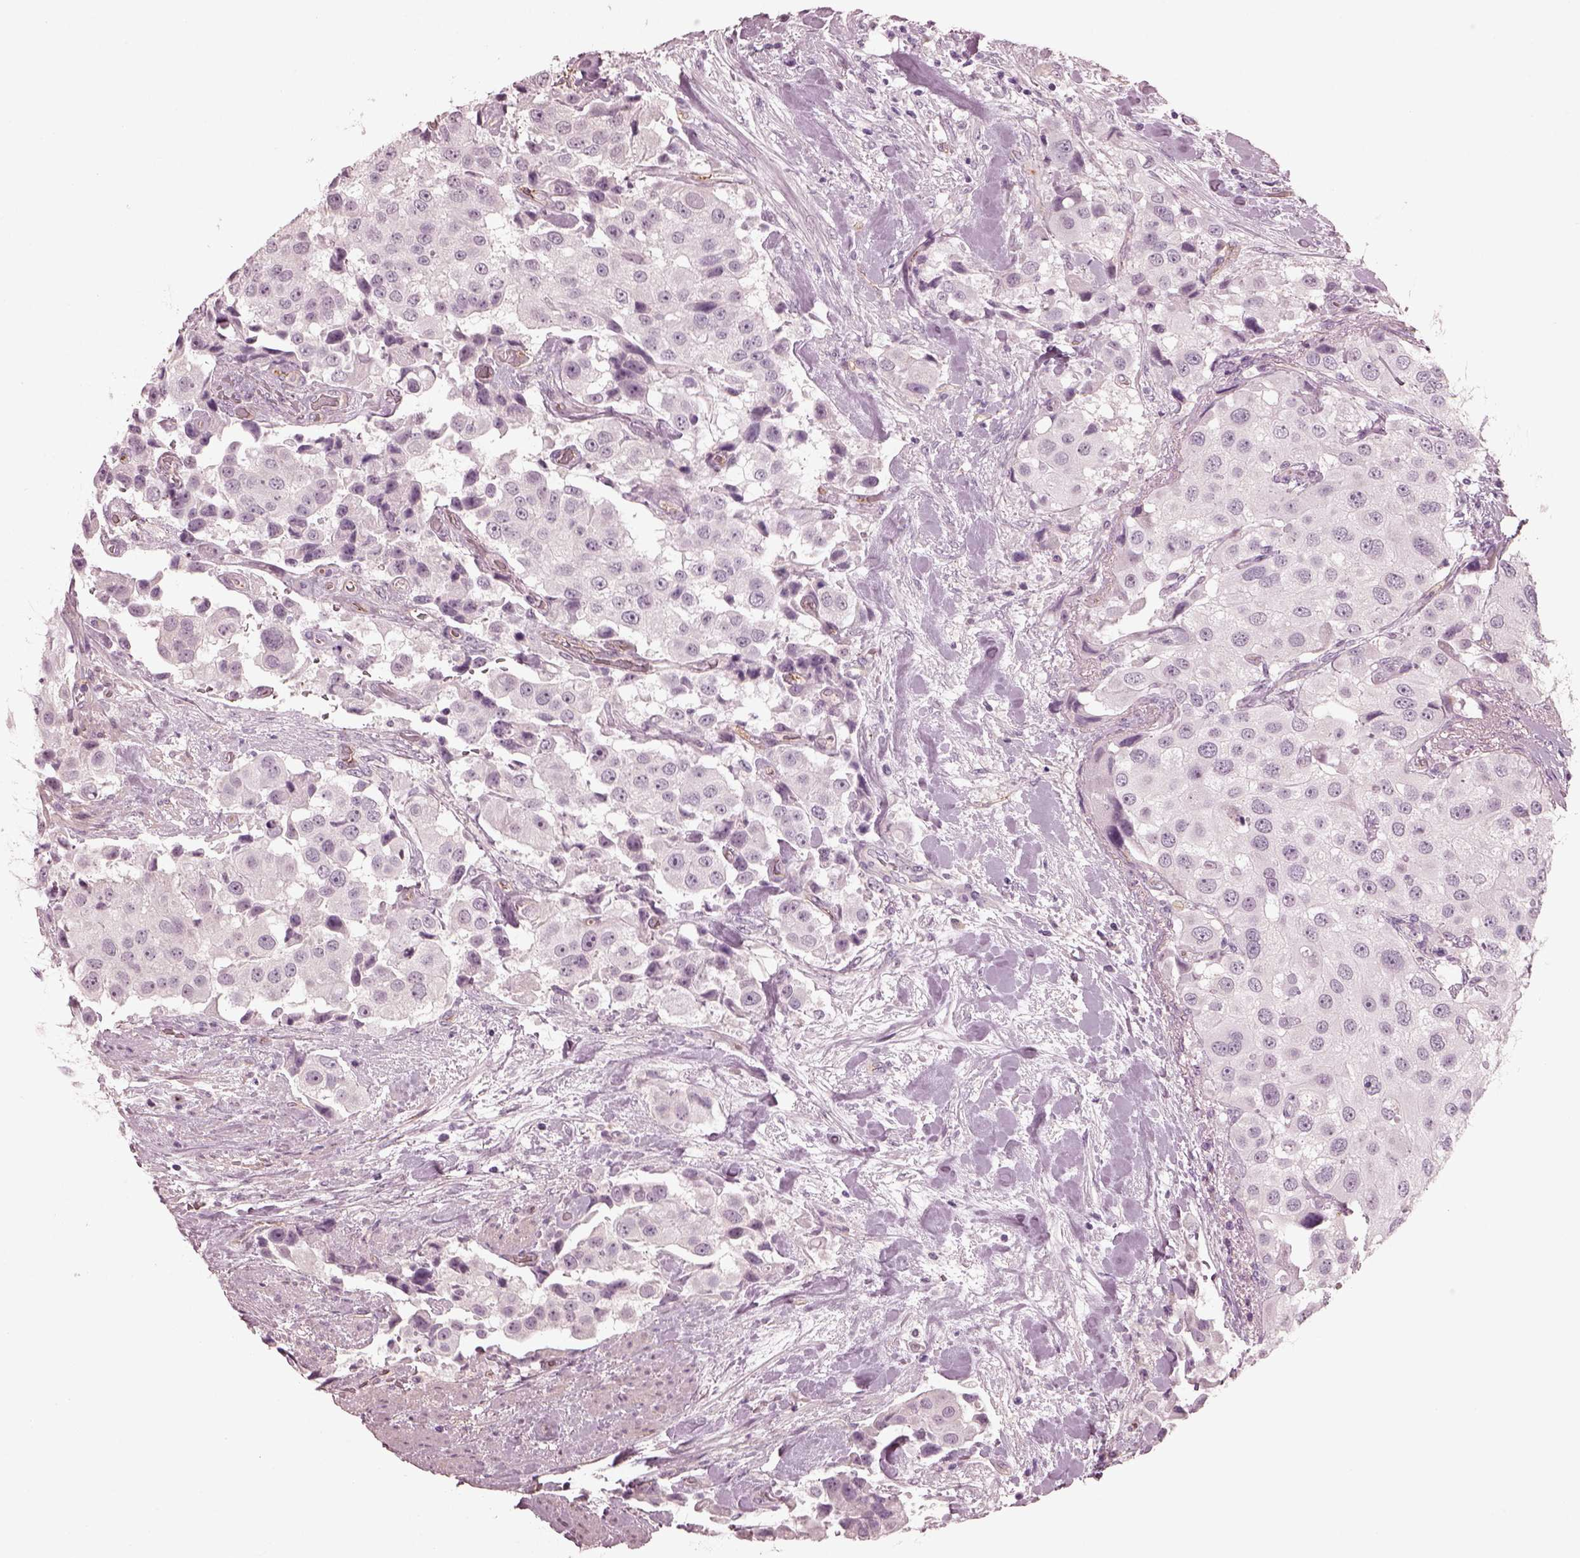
{"staining": {"intensity": "negative", "quantity": "none", "location": "none"}, "tissue": "urothelial cancer", "cell_type": "Tumor cells", "image_type": "cancer", "snomed": [{"axis": "morphology", "description": "Urothelial carcinoma, High grade"}, {"axis": "topography", "description": "Urinary bladder"}], "caption": "The immunohistochemistry (IHC) micrograph has no significant staining in tumor cells of high-grade urothelial carcinoma tissue.", "gene": "EIF4E1B", "patient": {"sex": "female", "age": 64}}